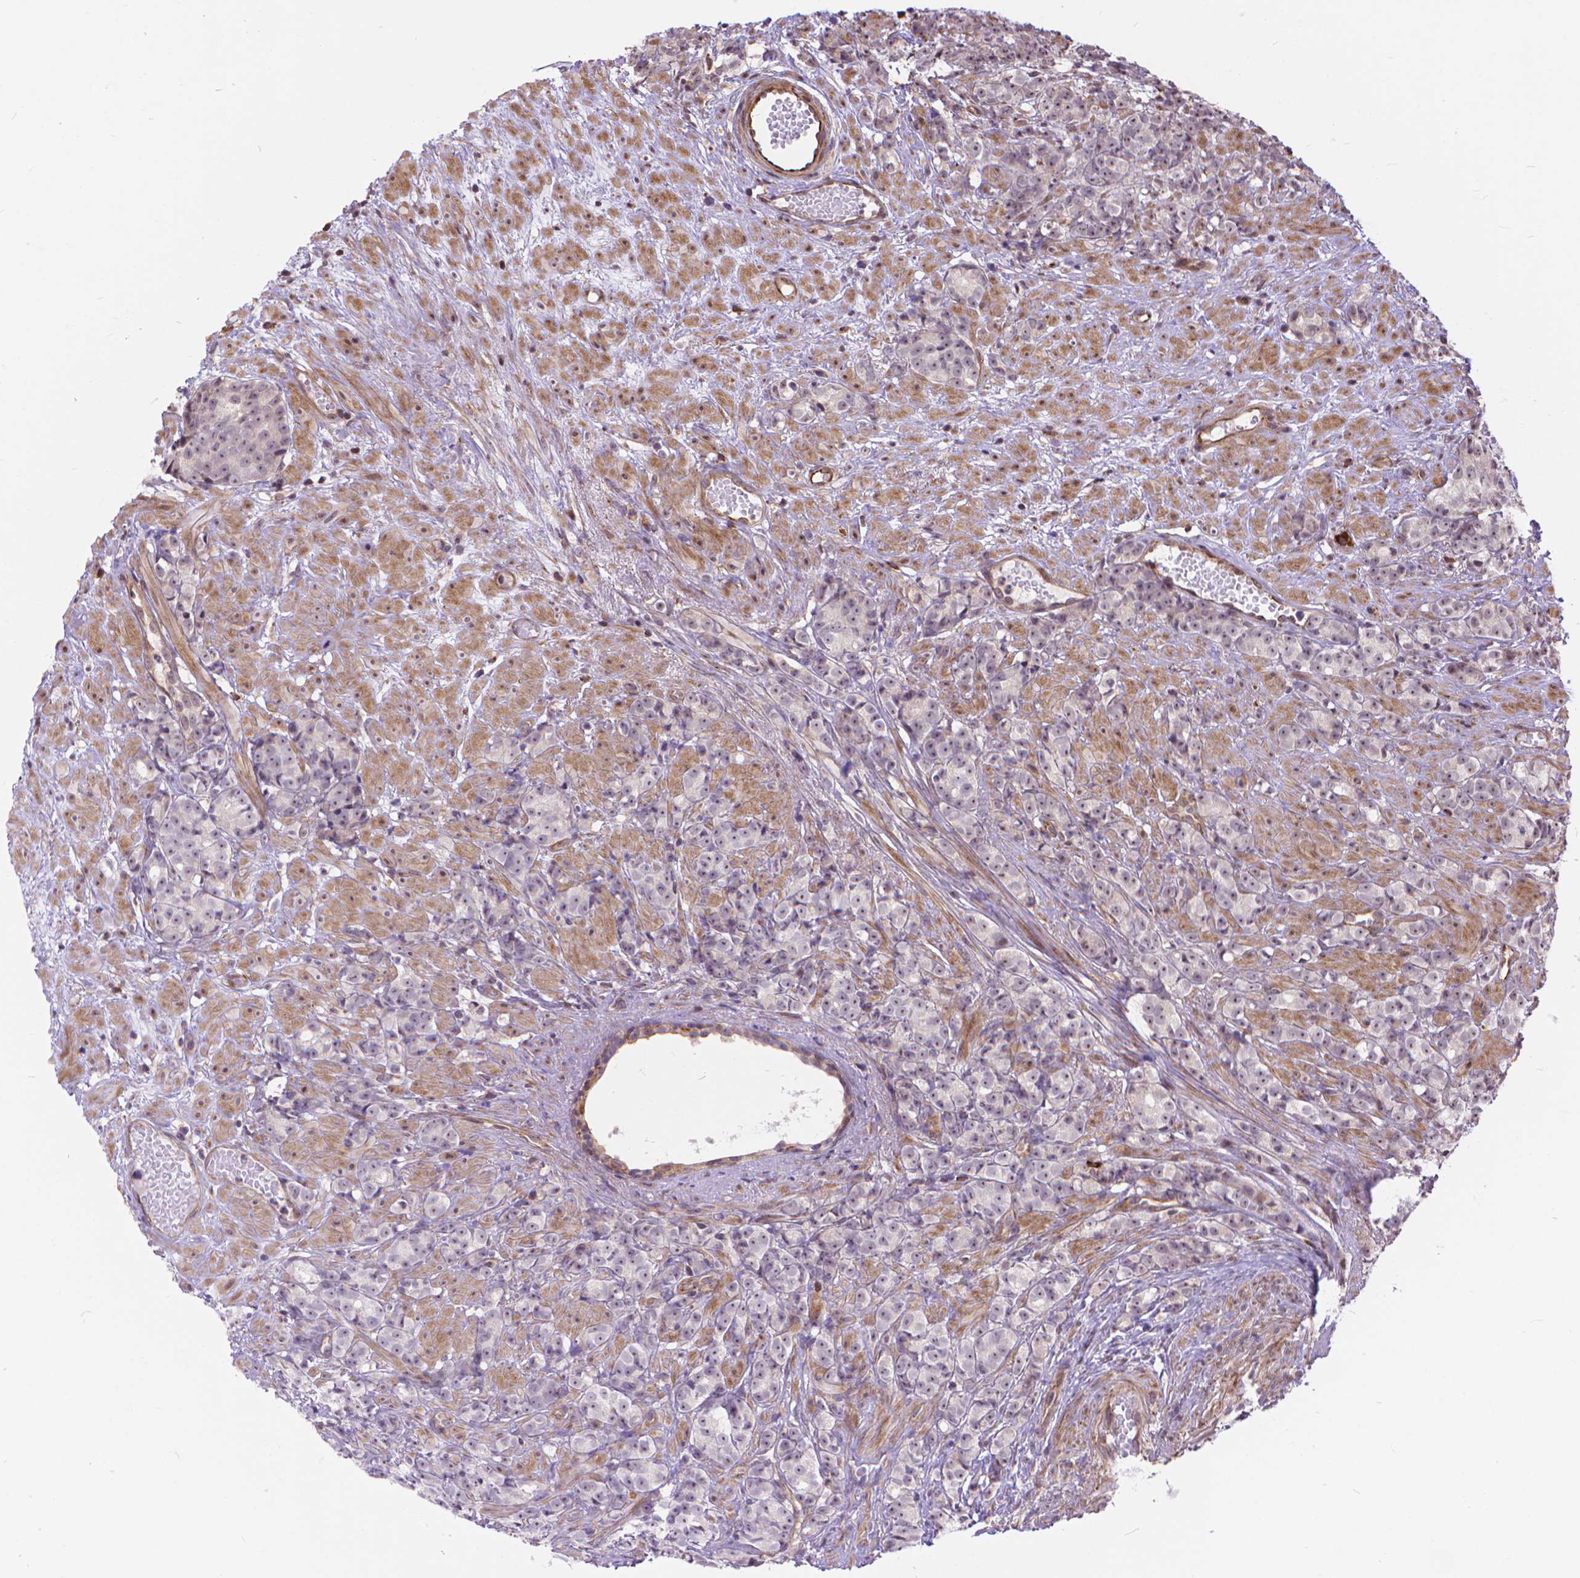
{"staining": {"intensity": "weak", "quantity": "25%-75%", "location": "nuclear"}, "tissue": "prostate cancer", "cell_type": "Tumor cells", "image_type": "cancer", "snomed": [{"axis": "morphology", "description": "Adenocarcinoma, High grade"}, {"axis": "topography", "description": "Prostate"}], "caption": "An immunohistochemistry micrograph of tumor tissue is shown. Protein staining in brown highlights weak nuclear positivity in high-grade adenocarcinoma (prostate) within tumor cells.", "gene": "TMEM135", "patient": {"sex": "male", "age": 81}}